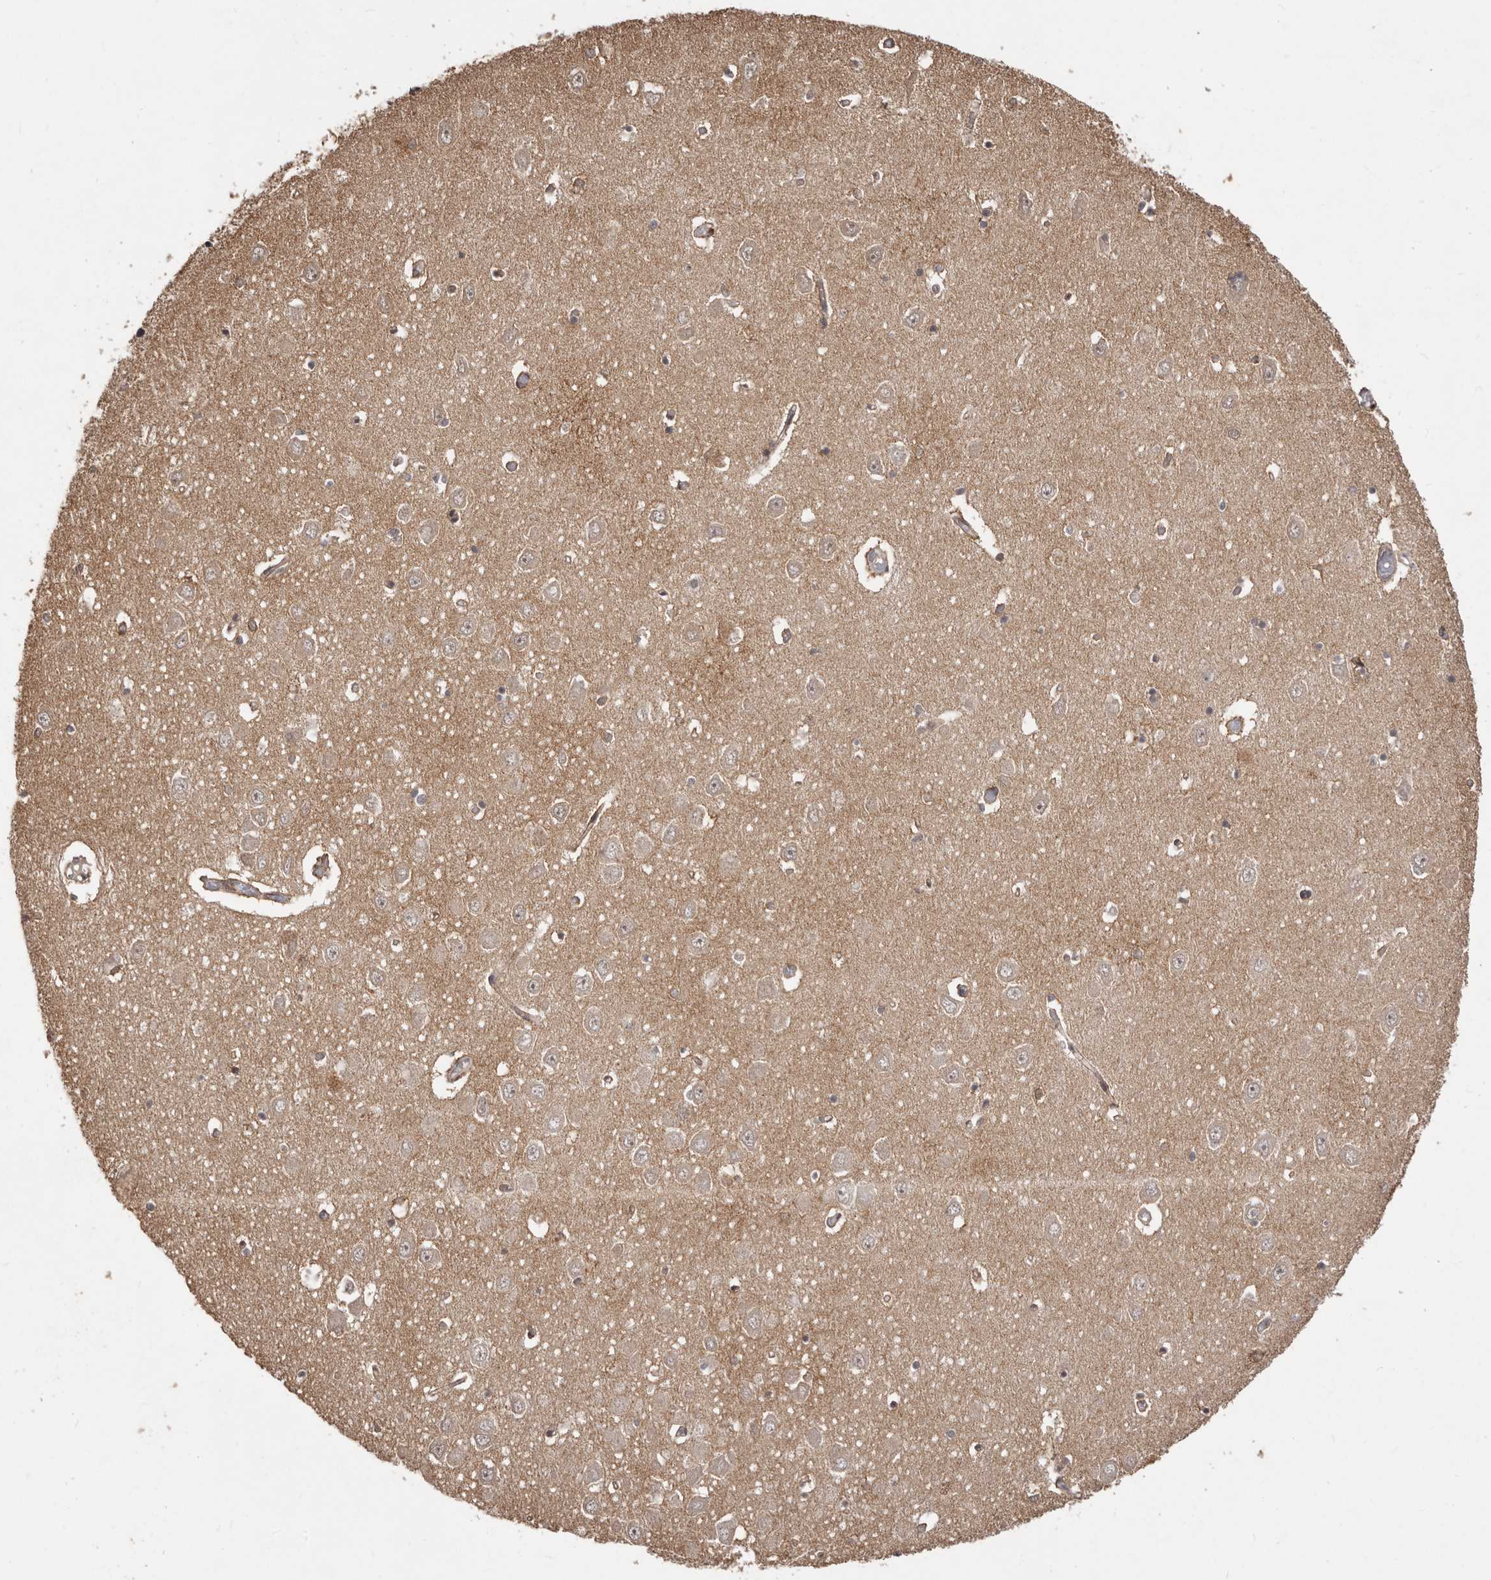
{"staining": {"intensity": "weak", "quantity": "<25%", "location": "cytoplasmic/membranous"}, "tissue": "hippocampus", "cell_type": "Glial cells", "image_type": "normal", "snomed": [{"axis": "morphology", "description": "Normal tissue, NOS"}, {"axis": "topography", "description": "Hippocampus"}], "caption": "This is an immunohistochemistry (IHC) histopathology image of normal human hippocampus. There is no expression in glial cells.", "gene": "MTO1", "patient": {"sex": "male", "age": 70}}